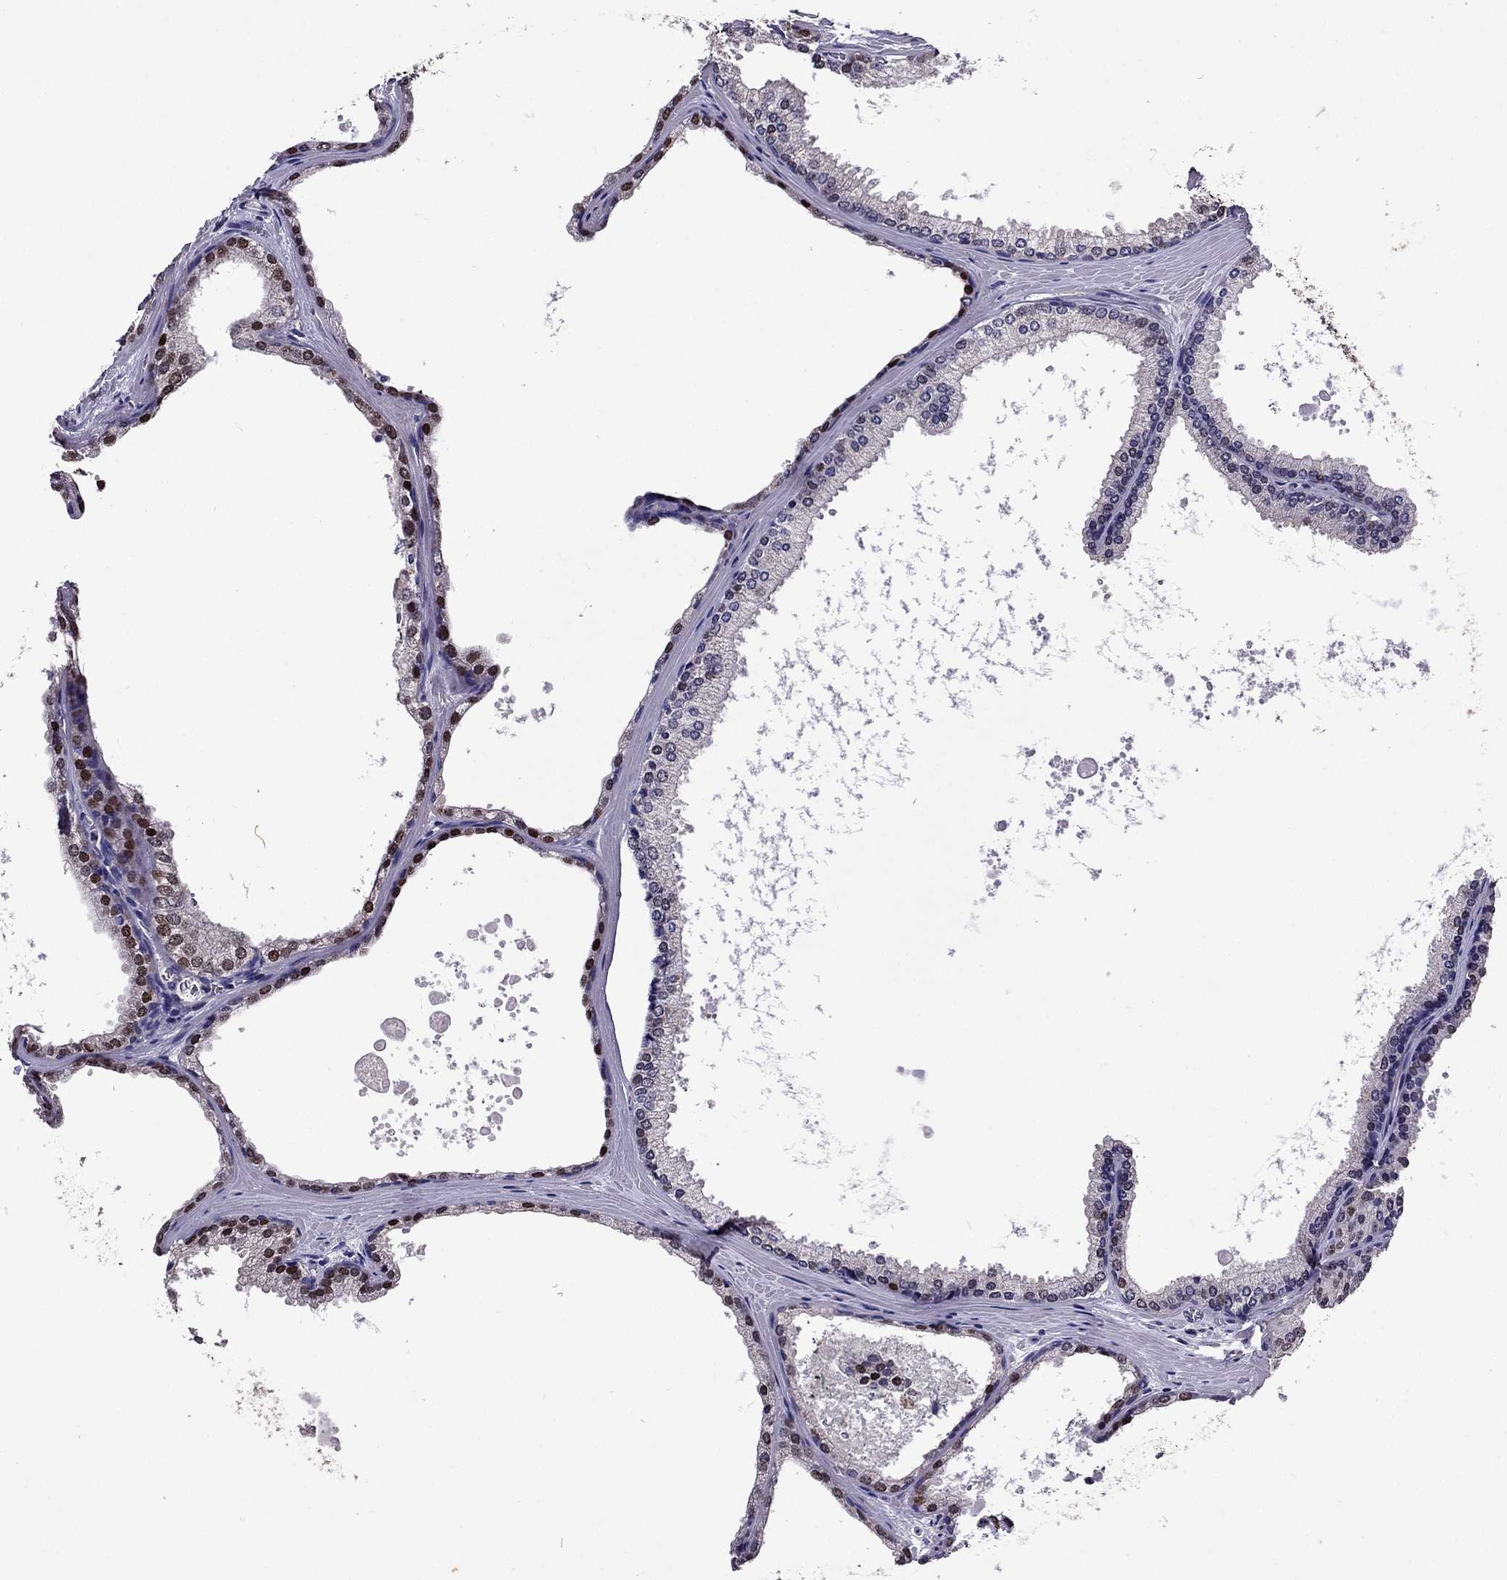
{"staining": {"intensity": "strong", "quantity": "25%-75%", "location": "nuclear"}, "tissue": "prostate cancer", "cell_type": "Tumor cells", "image_type": "cancer", "snomed": [{"axis": "morphology", "description": "Adenocarcinoma, Low grade"}, {"axis": "topography", "description": "Prostate"}], "caption": "This histopathology image reveals IHC staining of human prostate cancer, with high strong nuclear expression in approximately 25%-75% of tumor cells.", "gene": "NKX3-1", "patient": {"sex": "male", "age": 56}}